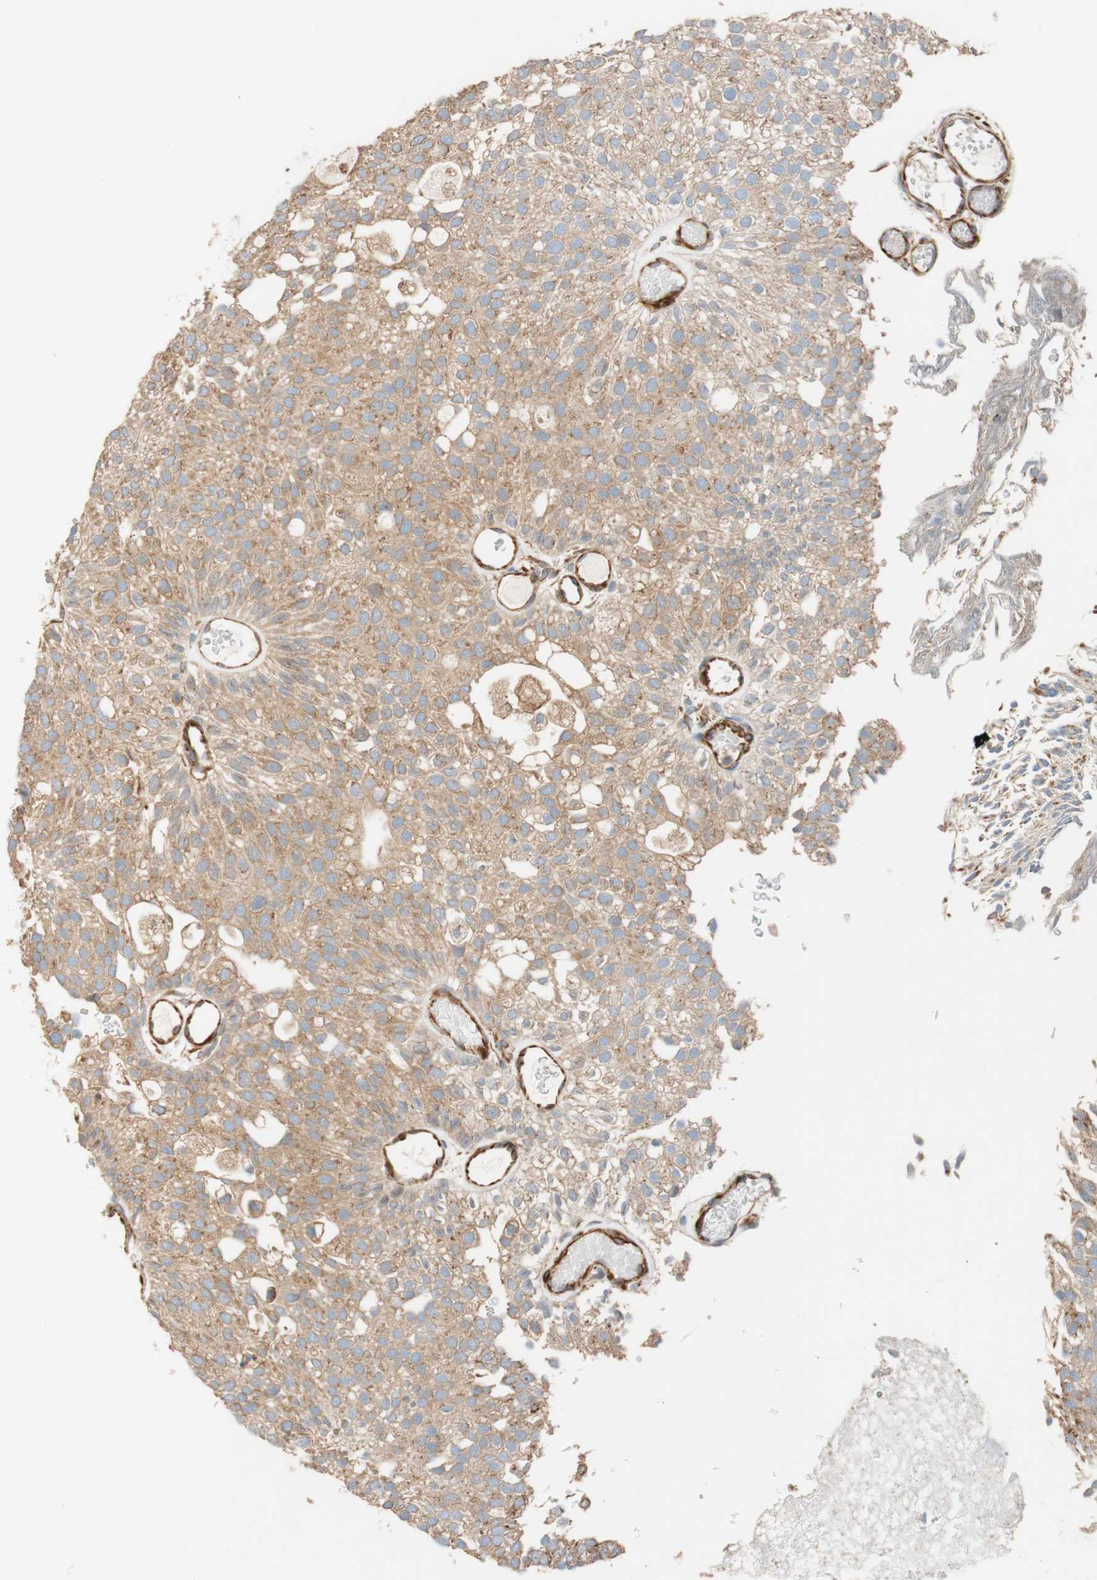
{"staining": {"intensity": "weak", "quantity": ">75%", "location": "cytoplasmic/membranous"}, "tissue": "urothelial cancer", "cell_type": "Tumor cells", "image_type": "cancer", "snomed": [{"axis": "morphology", "description": "Urothelial carcinoma, Low grade"}, {"axis": "topography", "description": "Urinary bladder"}], "caption": "Protein expression analysis of human low-grade urothelial carcinoma reveals weak cytoplasmic/membranous positivity in about >75% of tumor cells. (brown staining indicates protein expression, while blue staining denotes nuclei).", "gene": "C1orf43", "patient": {"sex": "male", "age": 78}}